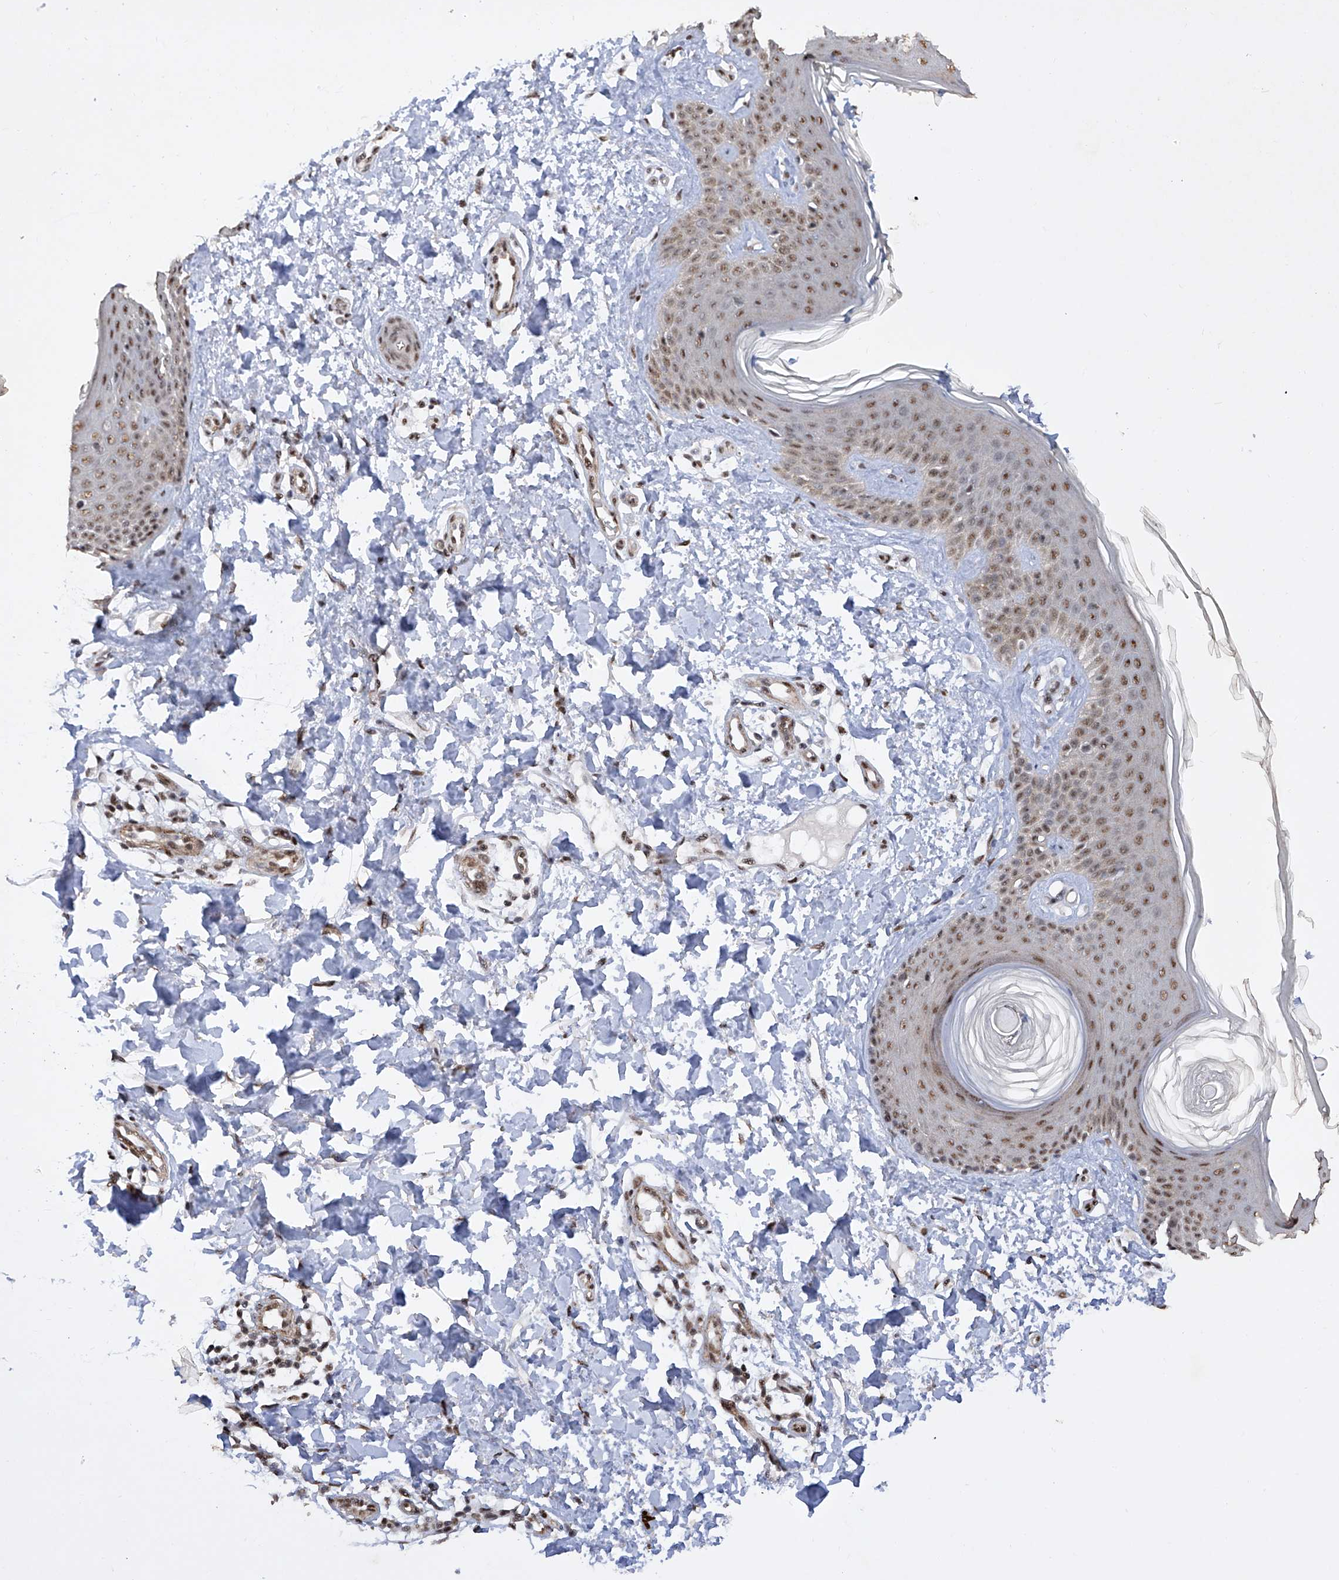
{"staining": {"intensity": "moderate", "quantity": ">75%", "location": "nuclear"}, "tissue": "skin", "cell_type": "Fibroblasts", "image_type": "normal", "snomed": [{"axis": "morphology", "description": "Normal tissue, NOS"}, {"axis": "topography", "description": "Skin"}], "caption": "Immunohistochemistry of normal human skin reveals medium levels of moderate nuclear positivity in about >75% of fibroblasts. (Brightfield microscopy of DAB IHC at high magnification).", "gene": "NFATC4", "patient": {"sex": "male", "age": 37}}